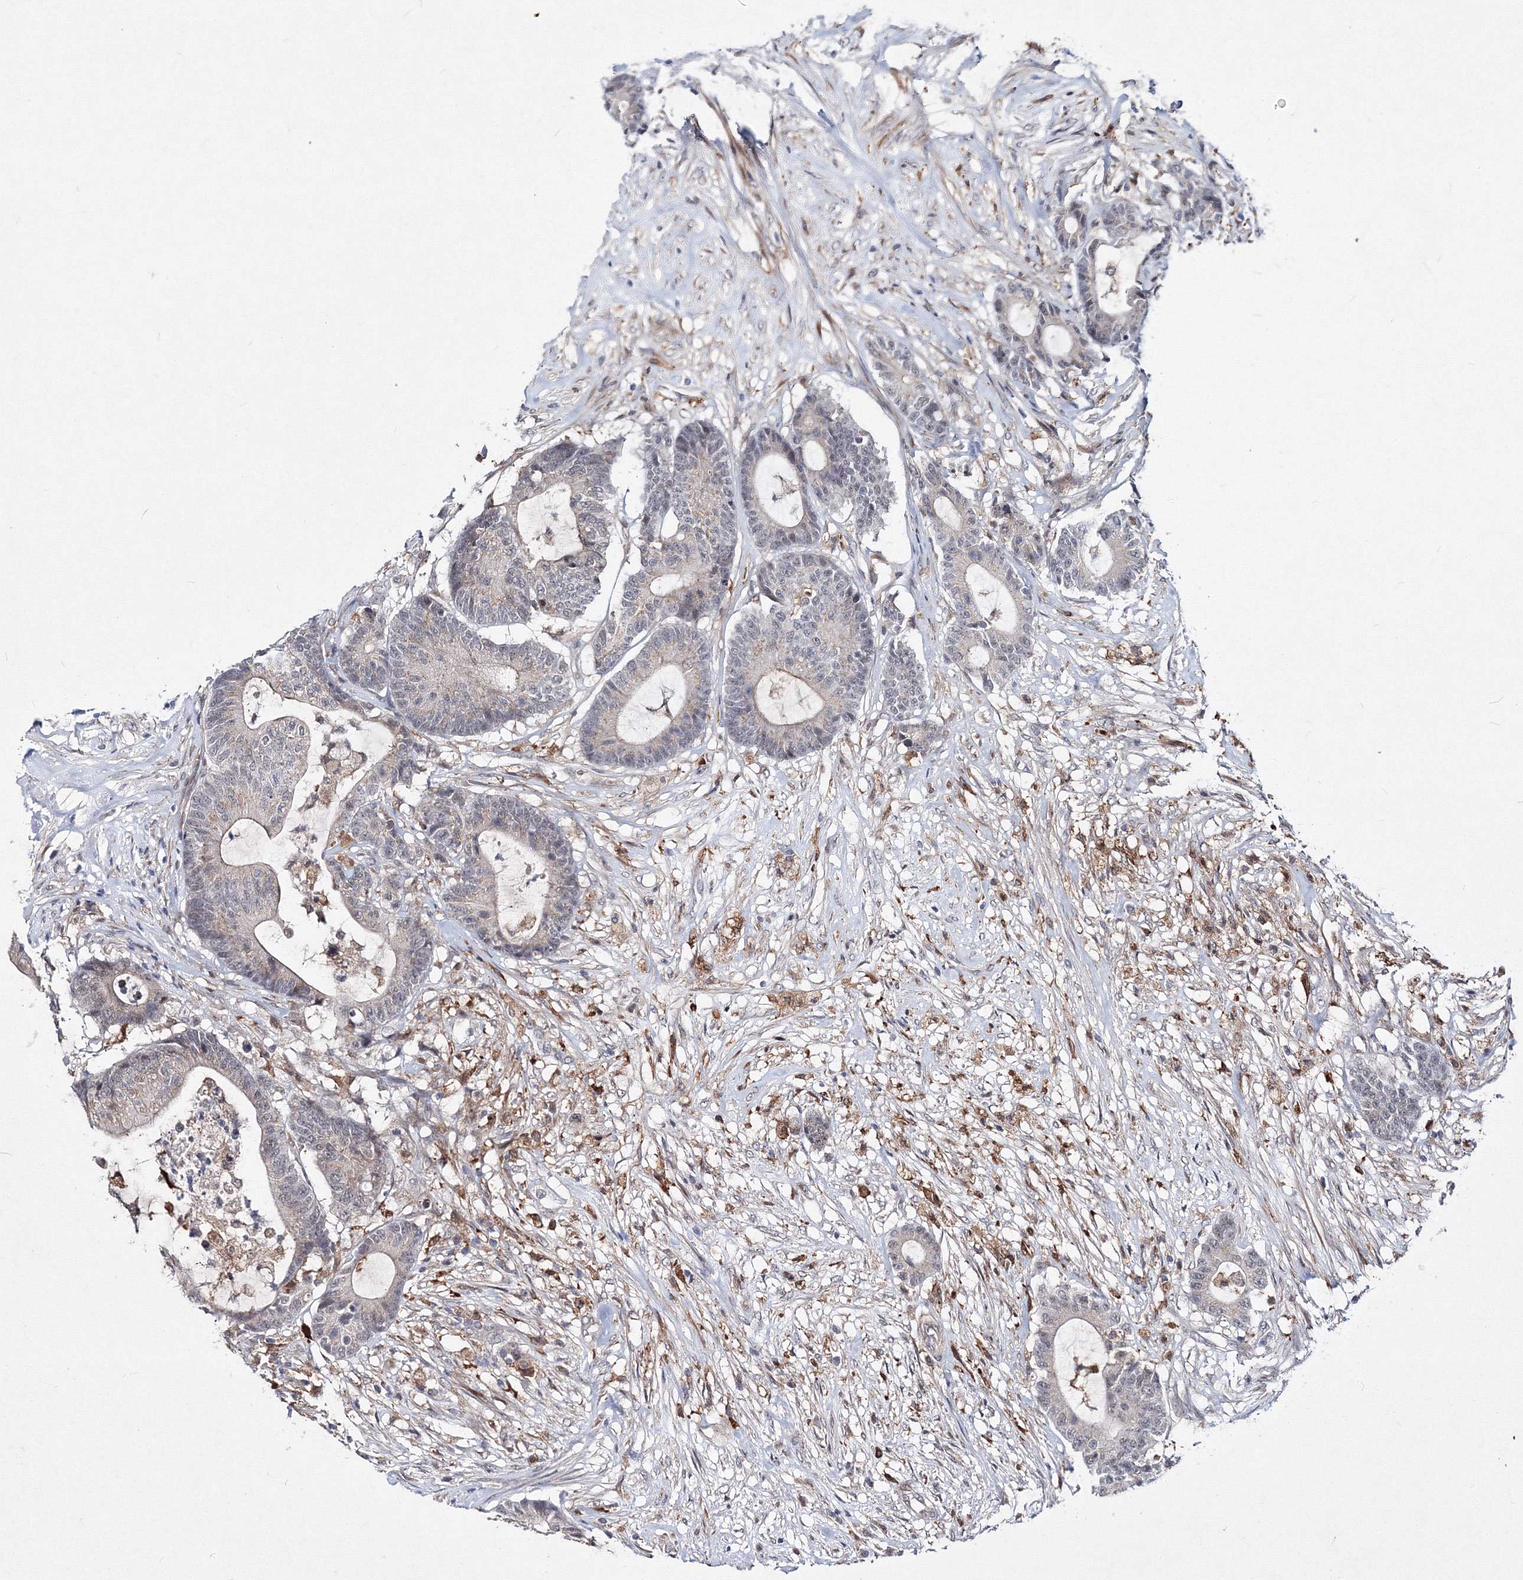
{"staining": {"intensity": "negative", "quantity": "none", "location": "none"}, "tissue": "colorectal cancer", "cell_type": "Tumor cells", "image_type": "cancer", "snomed": [{"axis": "morphology", "description": "Adenocarcinoma, NOS"}, {"axis": "topography", "description": "Colon"}], "caption": "The histopathology image exhibits no significant expression in tumor cells of colorectal adenocarcinoma.", "gene": "C11orf52", "patient": {"sex": "female", "age": 84}}